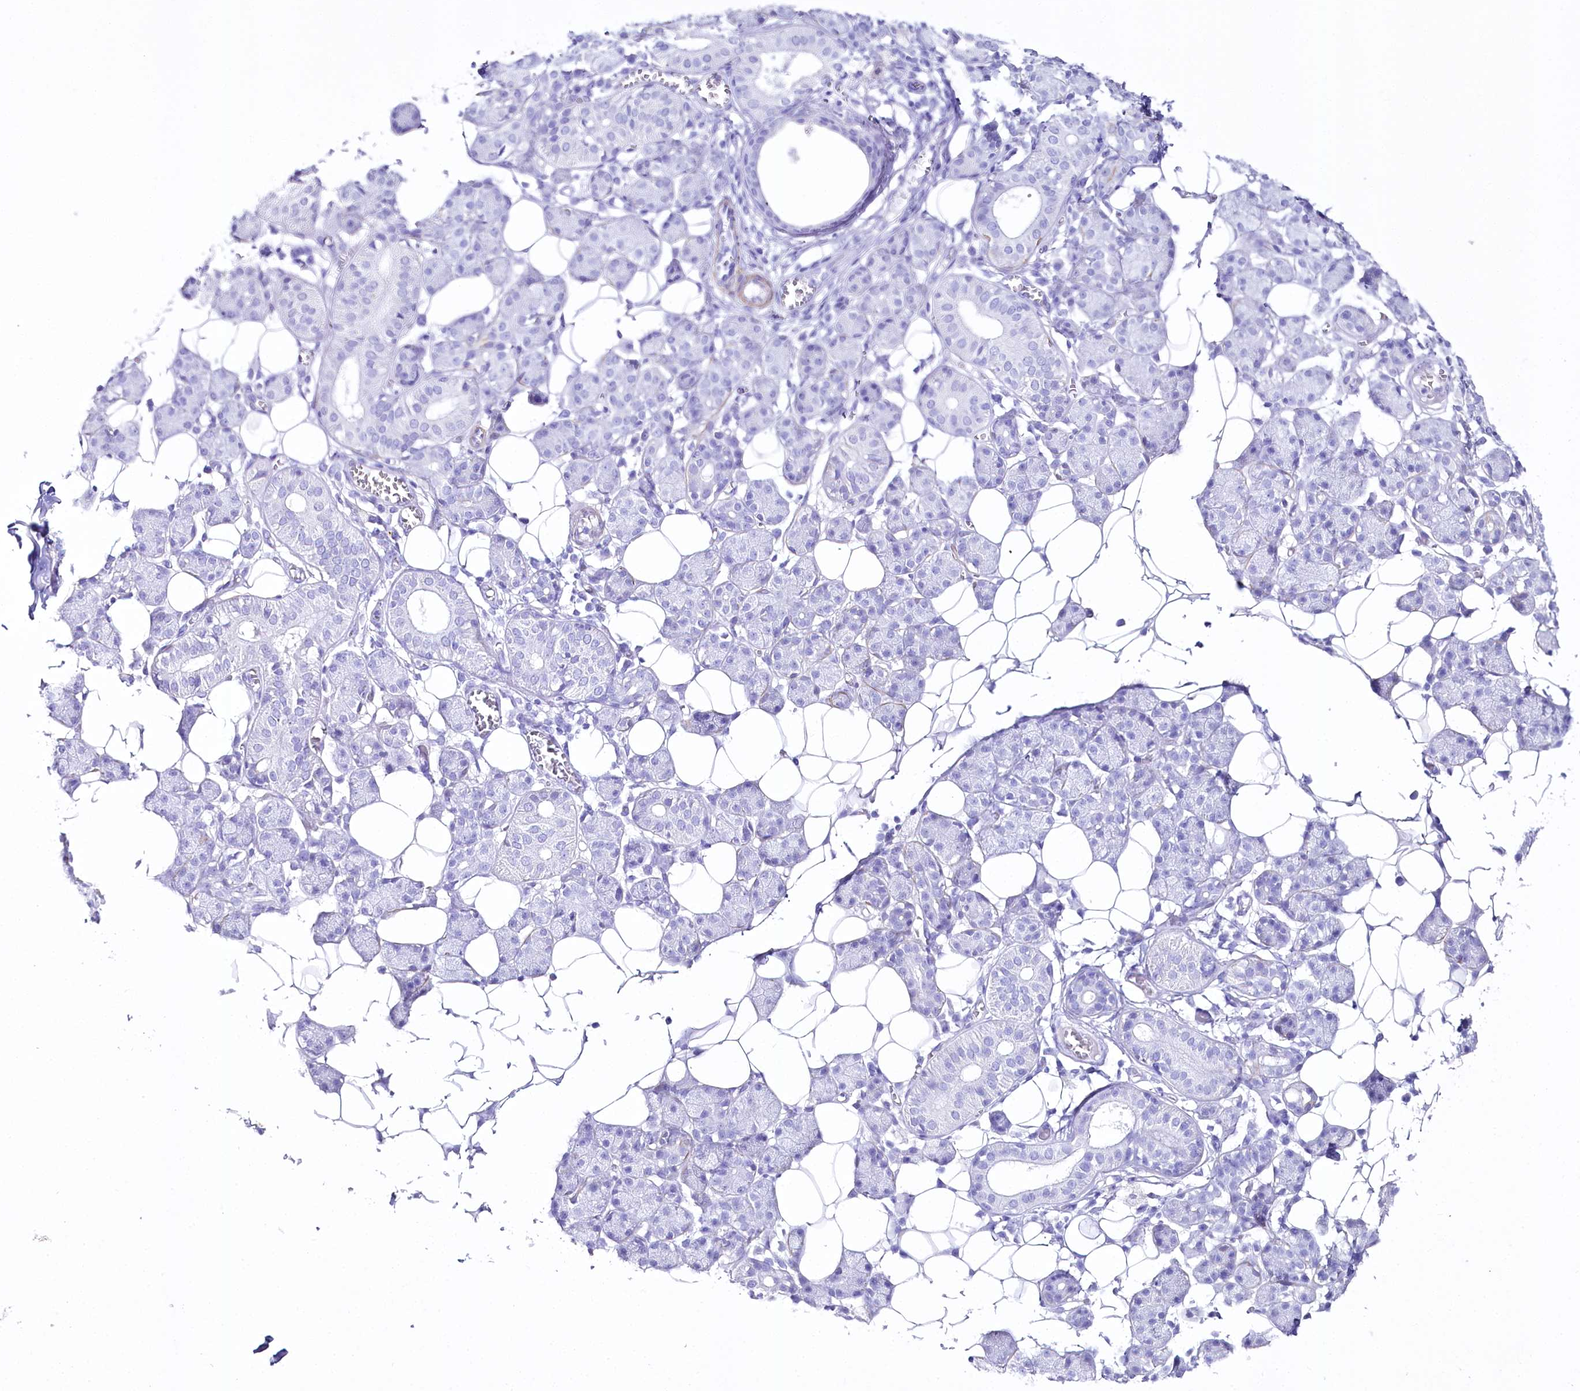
{"staining": {"intensity": "negative", "quantity": "none", "location": "none"}, "tissue": "salivary gland", "cell_type": "Glandular cells", "image_type": "normal", "snomed": [{"axis": "morphology", "description": "Normal tissue, NOS"}, {"axis": "topography", "description": "Salivary gland"}], "caption": "Protein analysis of normal salivary gland shows no significant positivity in glandular cells.", "gene": "CSN3", "patient": {"sex": "female", "age": 33}}